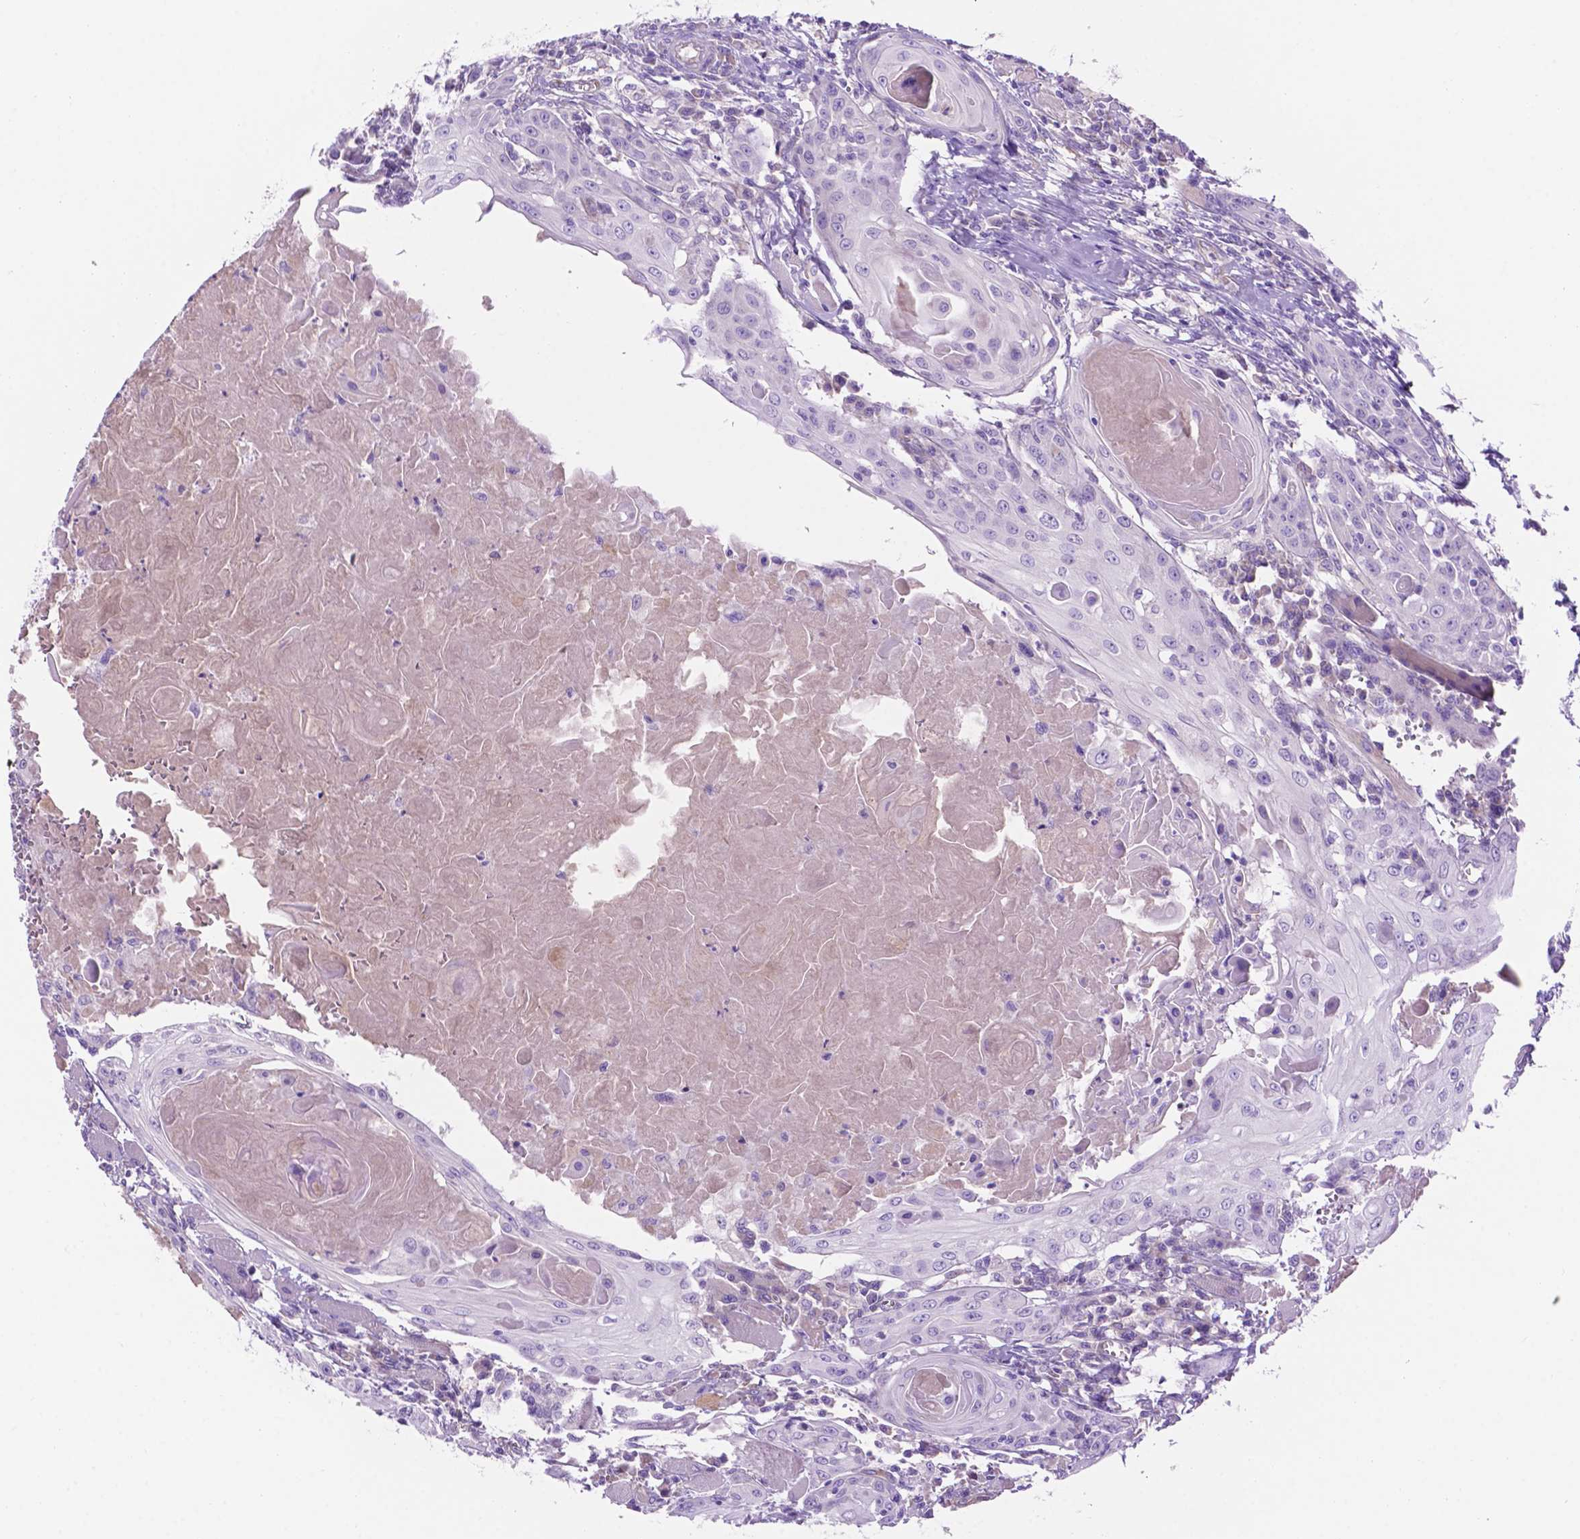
{"staining": {"intensity": "negative", "quantity": "none", "location": "none"}, "tissue": "head and neck cancer", "cell_type": "Tumor cells", "image_type": "cancer", "snomed": [{"axis": "morphology", "description": "Squamous cell carcinoma, NOS"}, {"axis": "topography", "description": "Head-Neck"}], "caption": "DAB (3,3'-diaminobenzidine) immunohistochemical staining of head and neck squamous cell carcinoma exhibits no significant positivity in tumor cells. (Stains: DAB immunohistochemistry with hematoxylin counter stain, Microscopy: brightfield microscopy at high magnification).", "gene": "CEACAM7", "patient": {"sex": "female", "age": 80}}